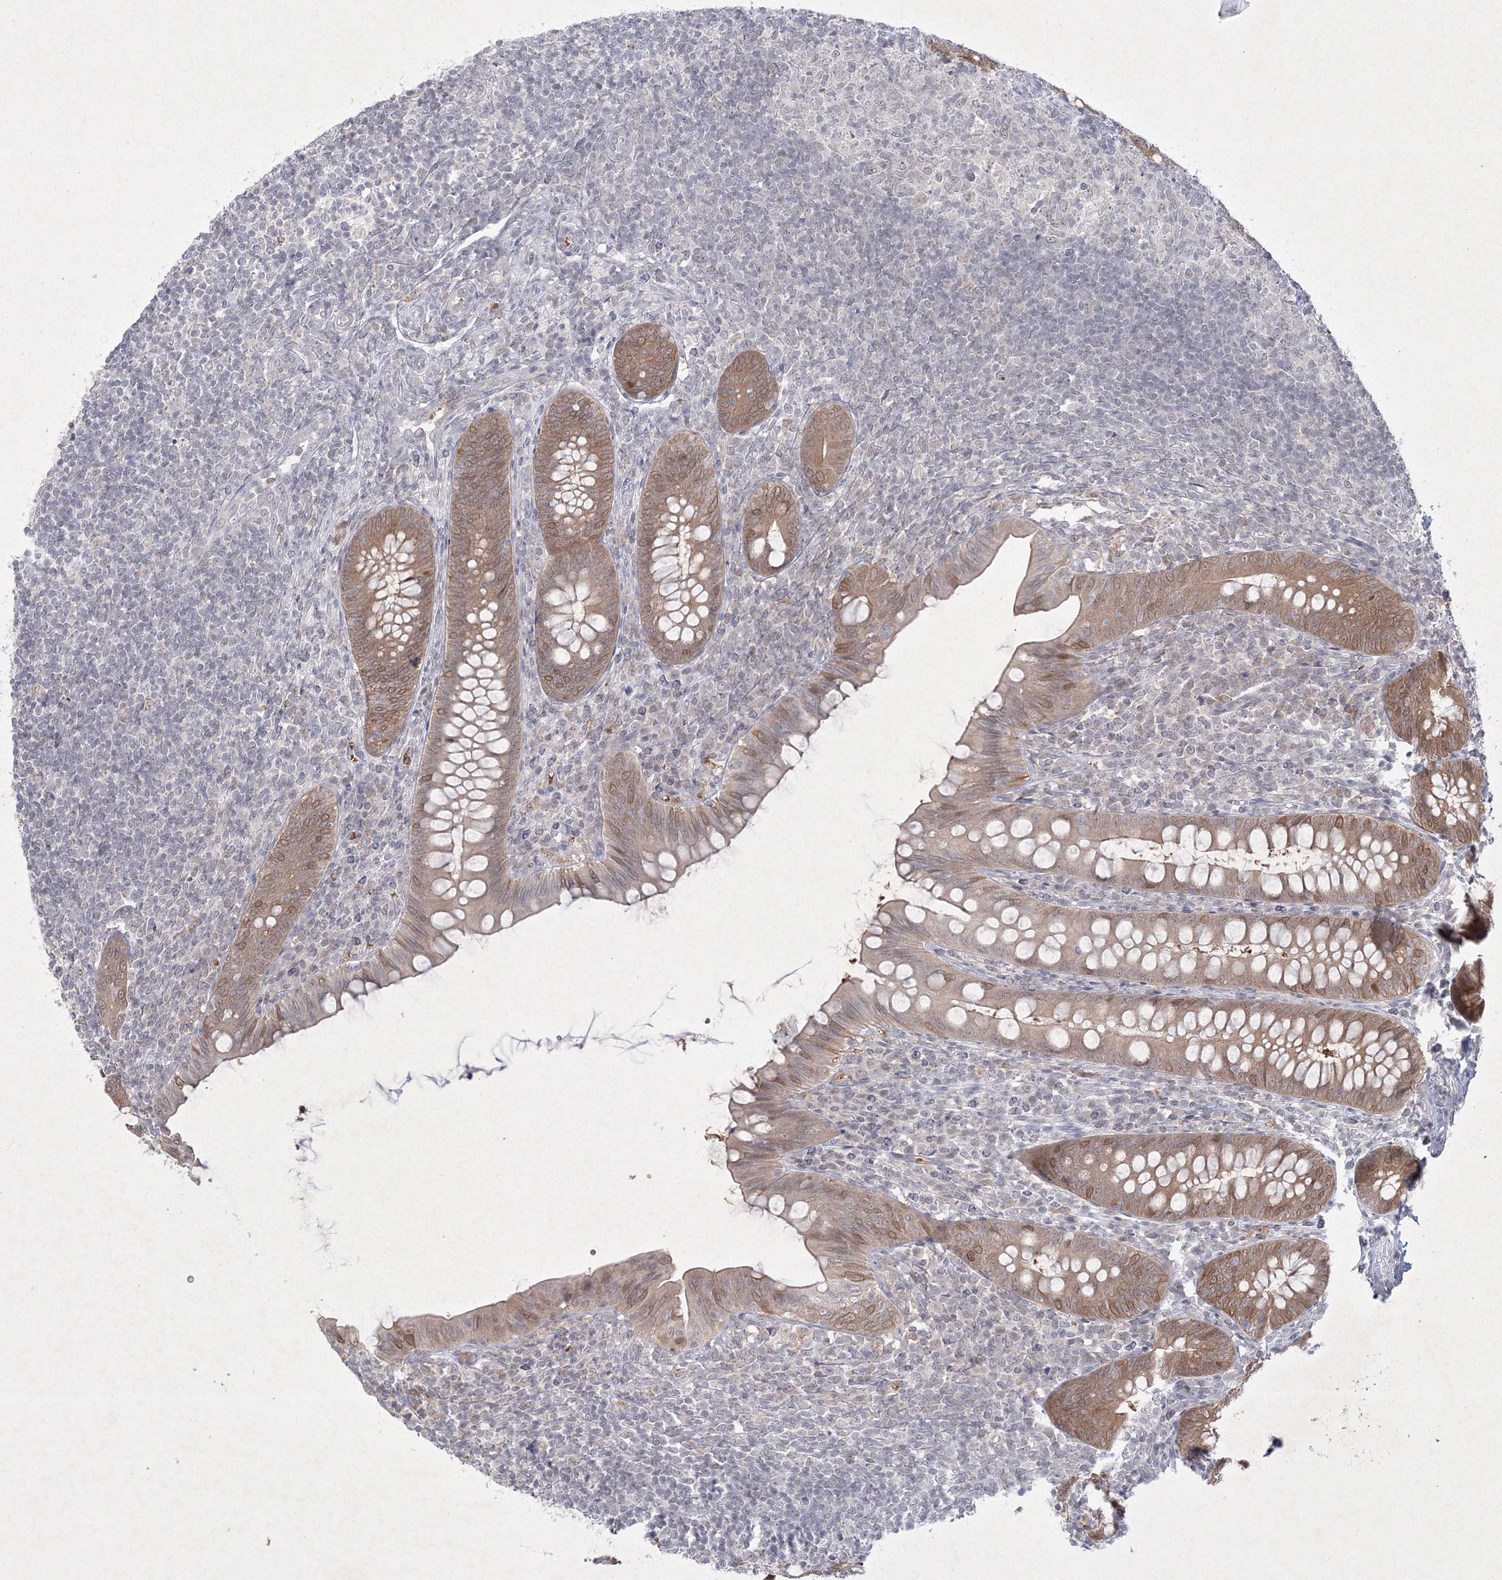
{"staining": {"intensity": "moderate", "quantity": ">75%", "location": "cytoplasmic/membranous,nuclear"}, "tissue": "appendix", "cell_type": "Glandular cells", "image_type": "normal", "snomed": [{"axis": "morphology", "description": "Normal tissue, NOS"}, {"axis": "topography", "description": "Appendix"}], "caption": "Immunohistochemical staining of normal appendix demonstrates >75% levels of moderate cytoplasmic/membranous,nuclear protein expression in about >75% of glandular cells.", "gene": "NXPE3", "patient": {"sex": "male", "age": 14}}